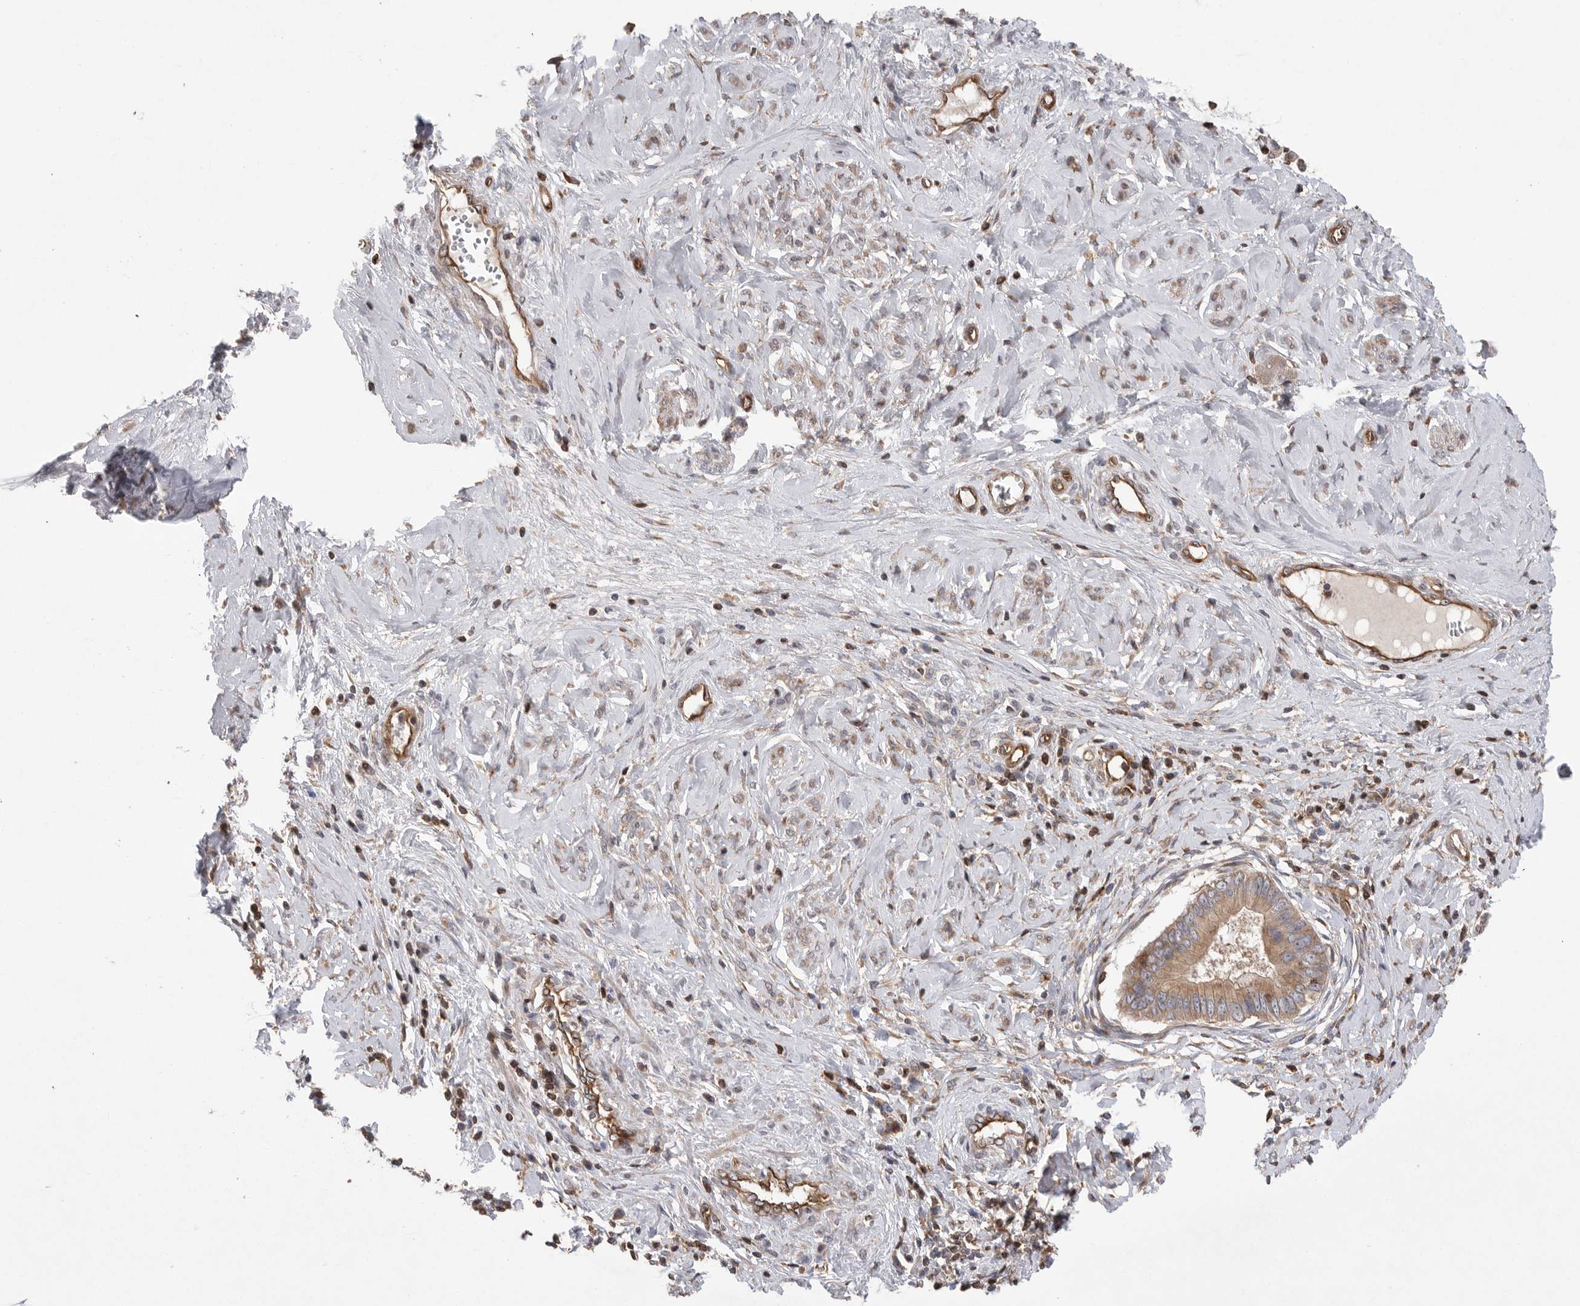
{"staining": {"intensity": "moderate", "quantity": ">75%", "location": "cytoplasmic/membranous"}, "tissue": "cervical cancer", "cell_type": "Tumor cells", "image_type": "cancer", "snomed": [{"axis": "morphology", "description": "Adenocarcinoma, NOS"}, {"axis": "topography", "description": "Cervix"}], "caption": "This is a photomicrograph of immunohistochemistry staining of cervical cancer, which shows moderate staining in the cytoplasmic/membranous of tumor cells.", "gene": "PRKCH", "patient": {"sex": "female", "age": 44}}